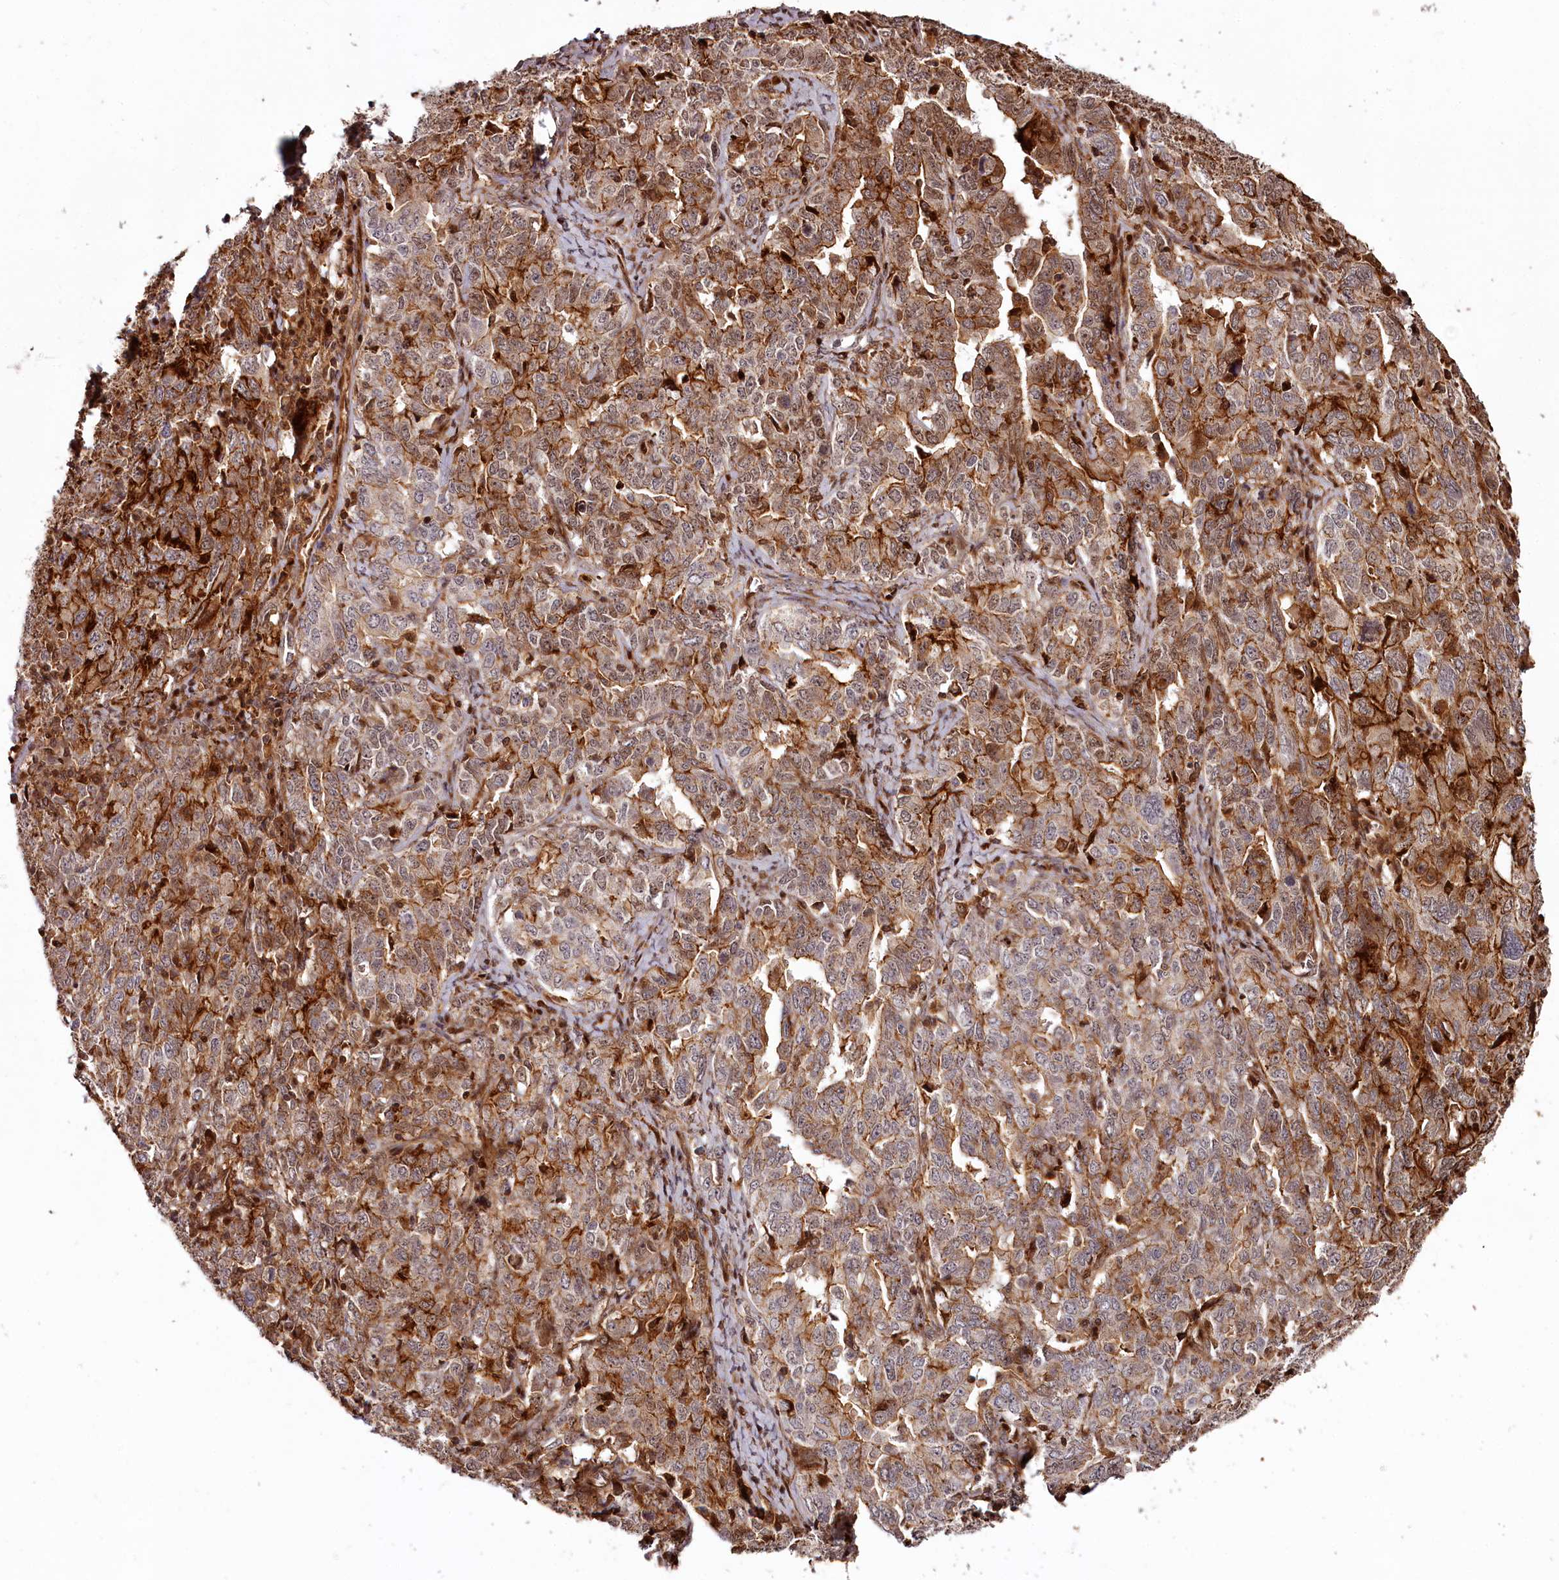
{"staining": {"intensity": "strong", "quantity": ">75%", "location": "cytoplasmic/membranous"}, "tissue": "ovarian cancer", "cell_type": "Tumor cells", "image_type": "cancer", "snomed": [{"axis": "morphology", "description": "Carcinoma, endometroid"}, {"axis": "topography", "description": "Ovary"}], "caption": "Tumor cells reveal strong cytoplasmic/membranous positivity in about >75% of cells in ovarian cancer (endometroid carcinoma).", "gene": "KIF14", "patient": {"sex": "female", "age": 62}}